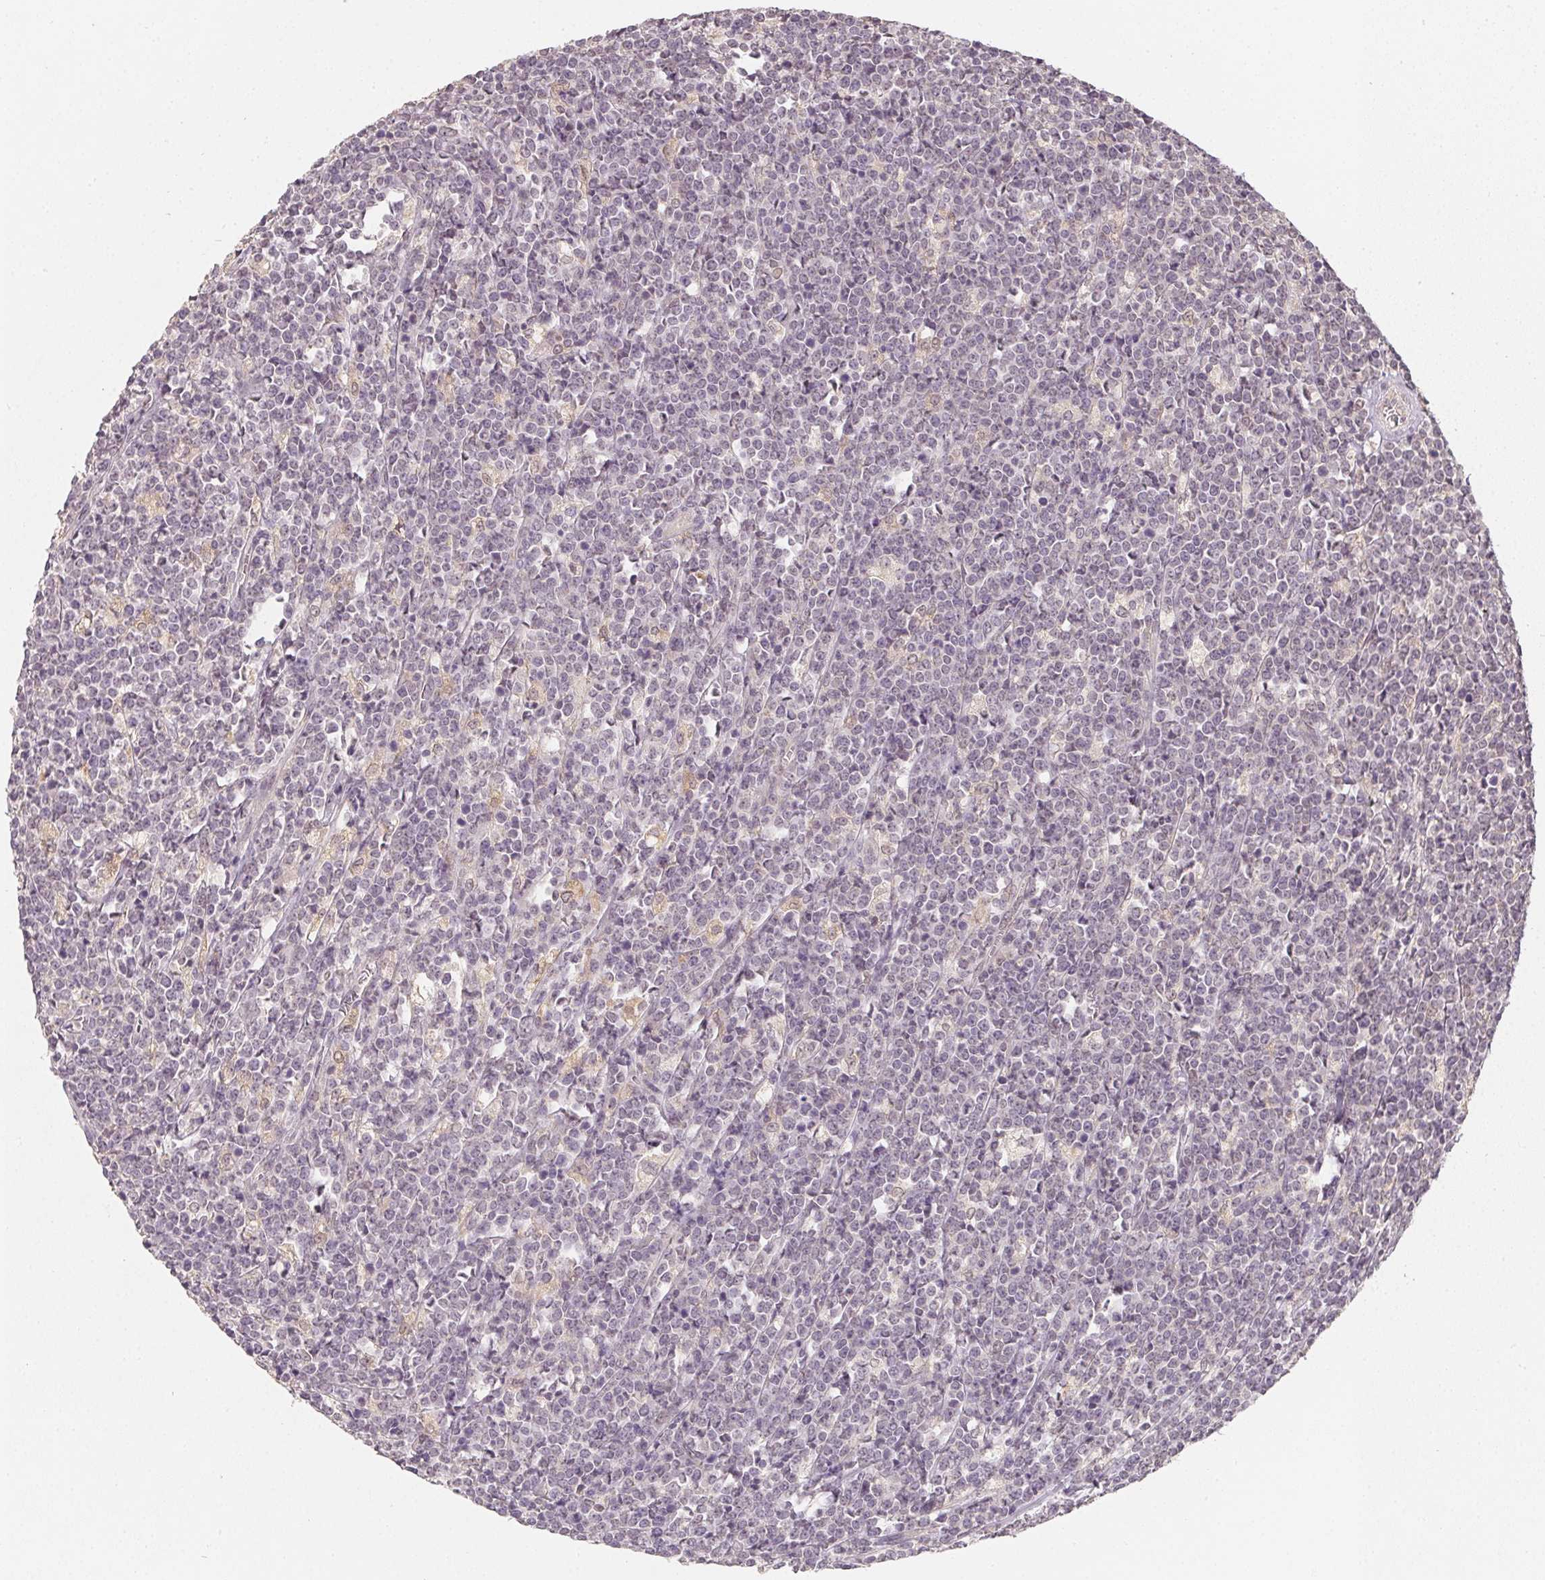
{"staining": {"intensity": "negative", "quantity": "none", "location": "none"}, "tissue": "lymphoma", "cell_type": "Tumor cells", "image_type": "cancer", "snomed": [{"axis": "morphology", "description": "Malignant lymphoma, non-Hodgkin's type, High grade"}, {"axis": "topography", "description": "Small intestine"}], "caption": "Immunohistochemical staining of human lymphoma exhibits no significant staining in tumor cells. (Brightfield microscopy of DAB immunohistochemistry at high magnification).", "gene": "SOAT1", "patient": {"sex": "female", "age": 56}}